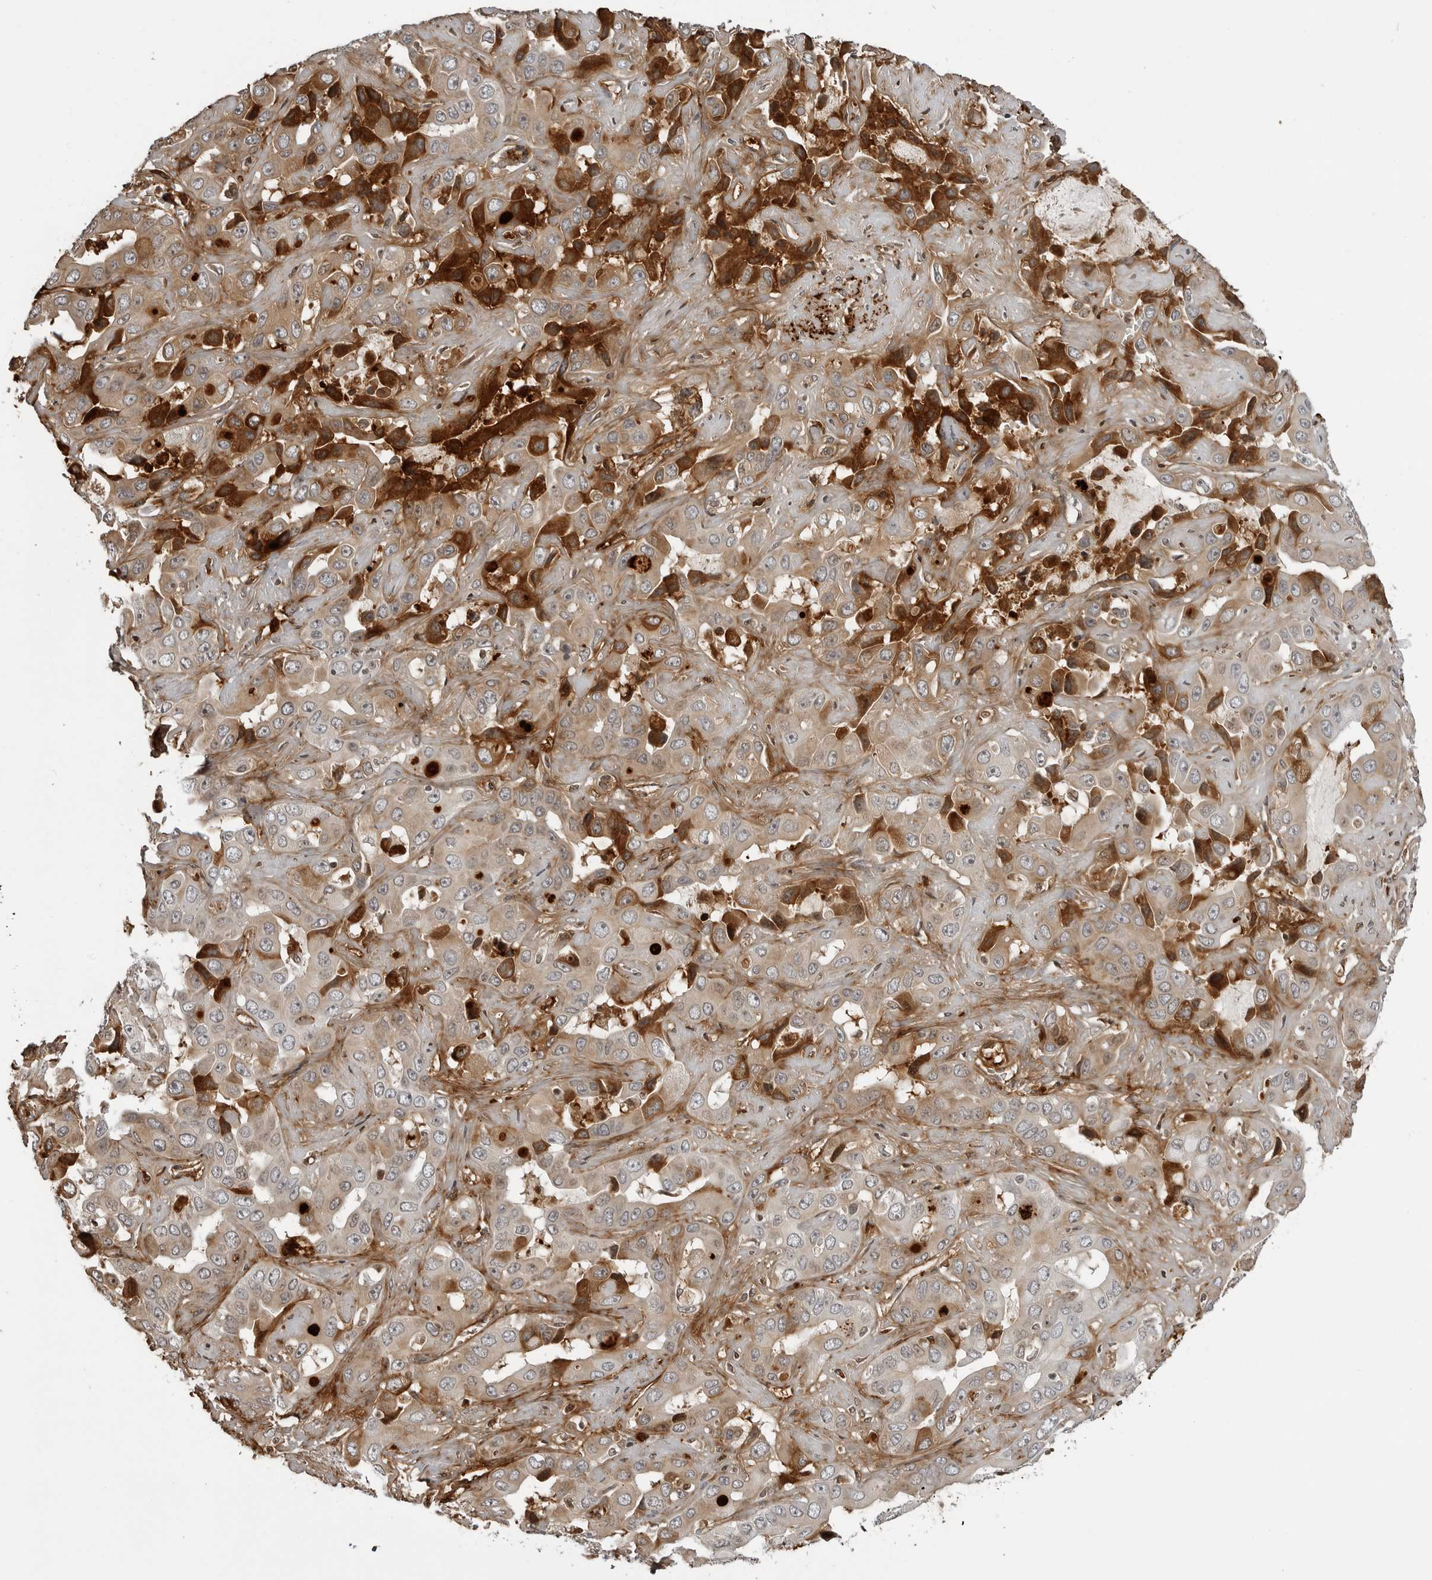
{"staining": {"intensity": "strong", "quantity": "25%-75%", "location": "cytoplasmic/membranous"}, "tissue": "liver cancer", "cell_type": "Tumor cells", "image_type": "cancer", "snomed": [{"axis": "morphology", "description": "Cholangiocarcinoma"}, {"axis": "topography", "description": "Liver"}], "caption": "A histopathology image showing strong cytoplasmic/membranous staining in about 25%-75% of tumor cells in cholangiocarcinoma (liver), as visualized by brown immunohistochemical staining.", "gene": "CXCR5", "patient": {"sex": "female", "age": 52}}